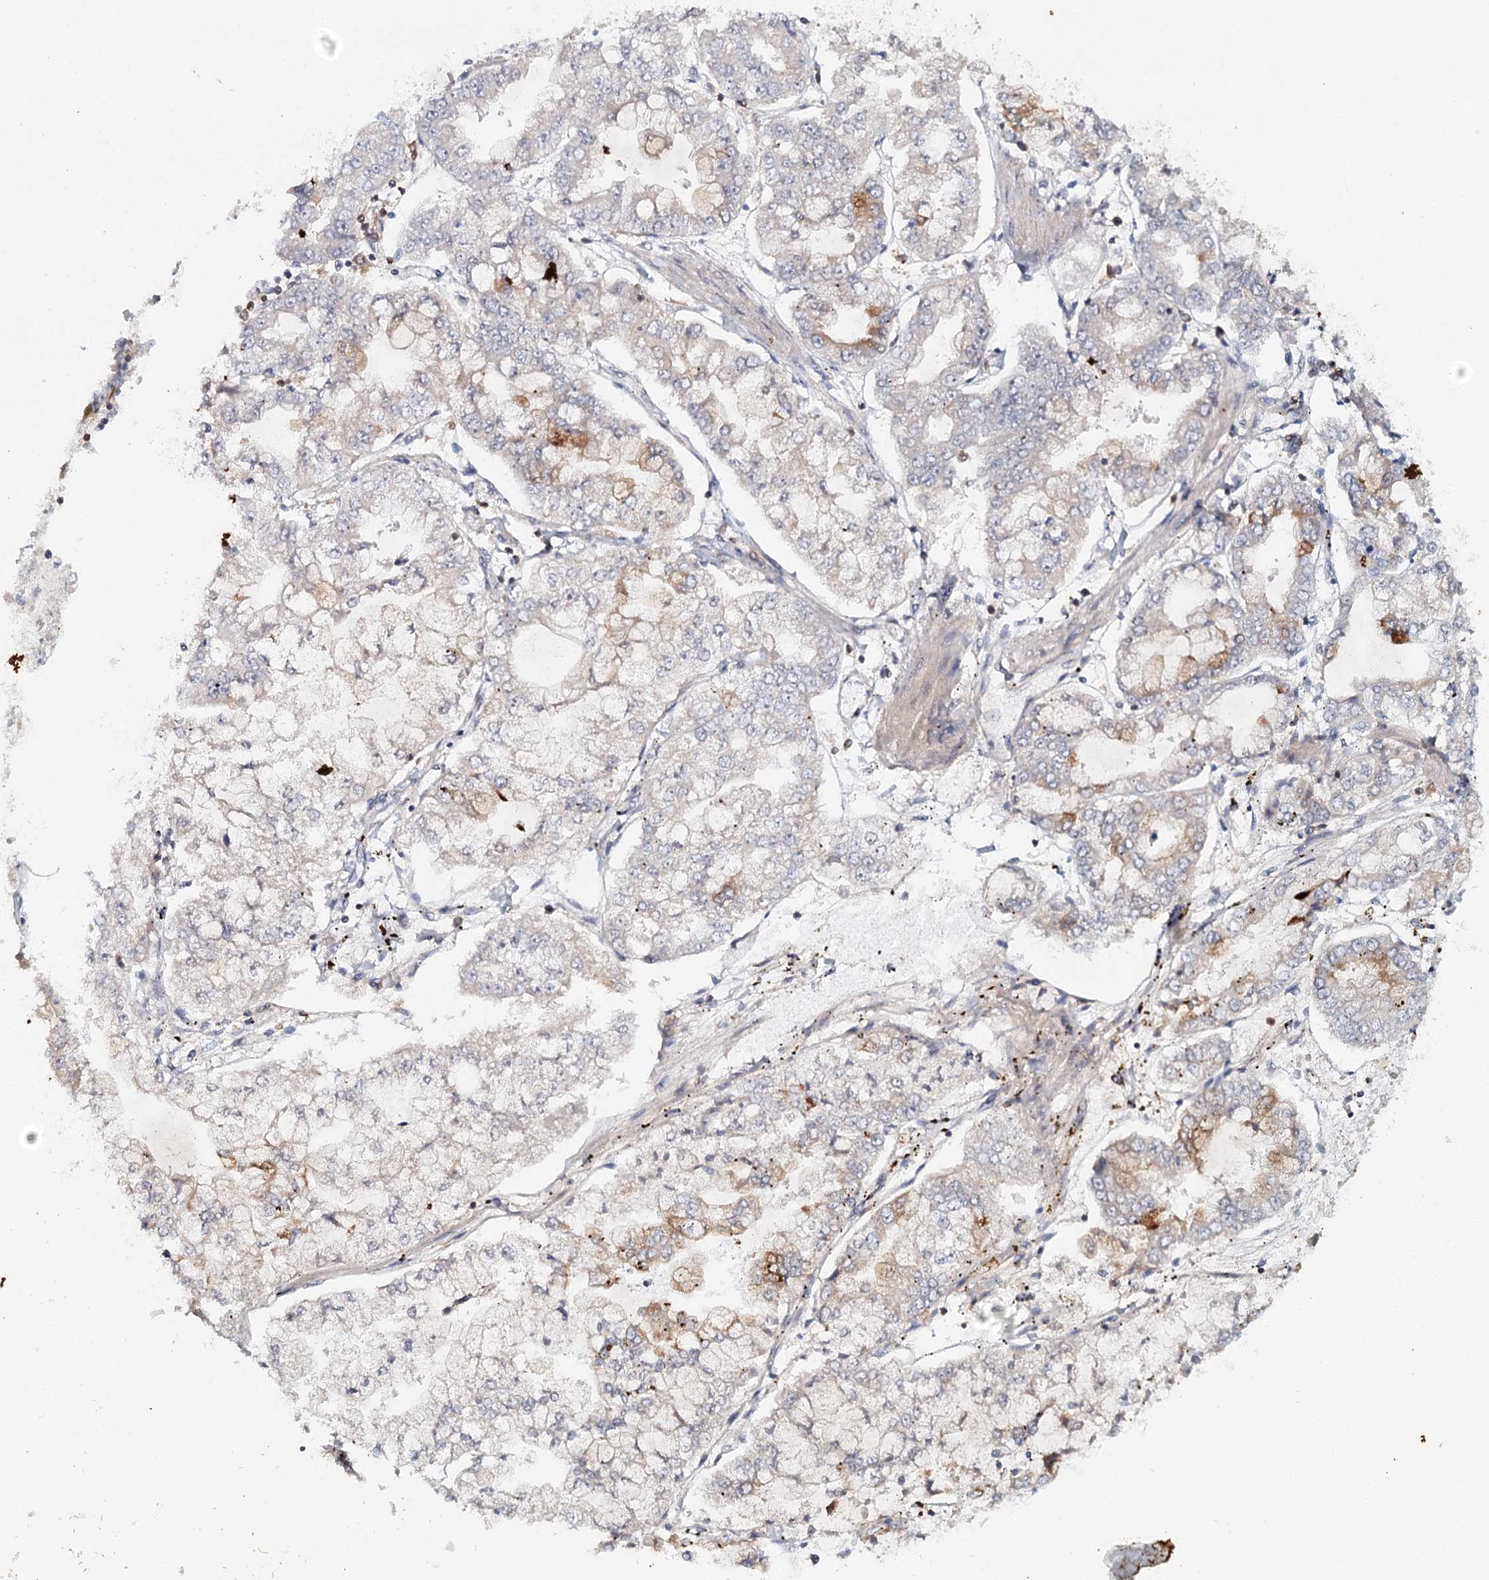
{"staining": {"intensity": "negative", "quantity": "none", "location": "none"}, "tissue": "stomach cancer", "cell_type": "Tumor cells", "image_type": "cancer", "snomed": [{"axis": "morphology", "description": "Adenocarcinoma, NOS"}, {"axis": "topography", "description": "Stomach"}], "caption": "Immunohistochemistry (IHC) histopathology image of neoplastic tissue: human stomach adenocarcinoma stained with DAB reveals no significant protein positivity in tumor cells. (DAB immunohistochemistry (IHC) visualized using brightfield microscopy, high magnification).", "gene": "SLC41A2", "patient": {"sex": "male", "age": 76}}